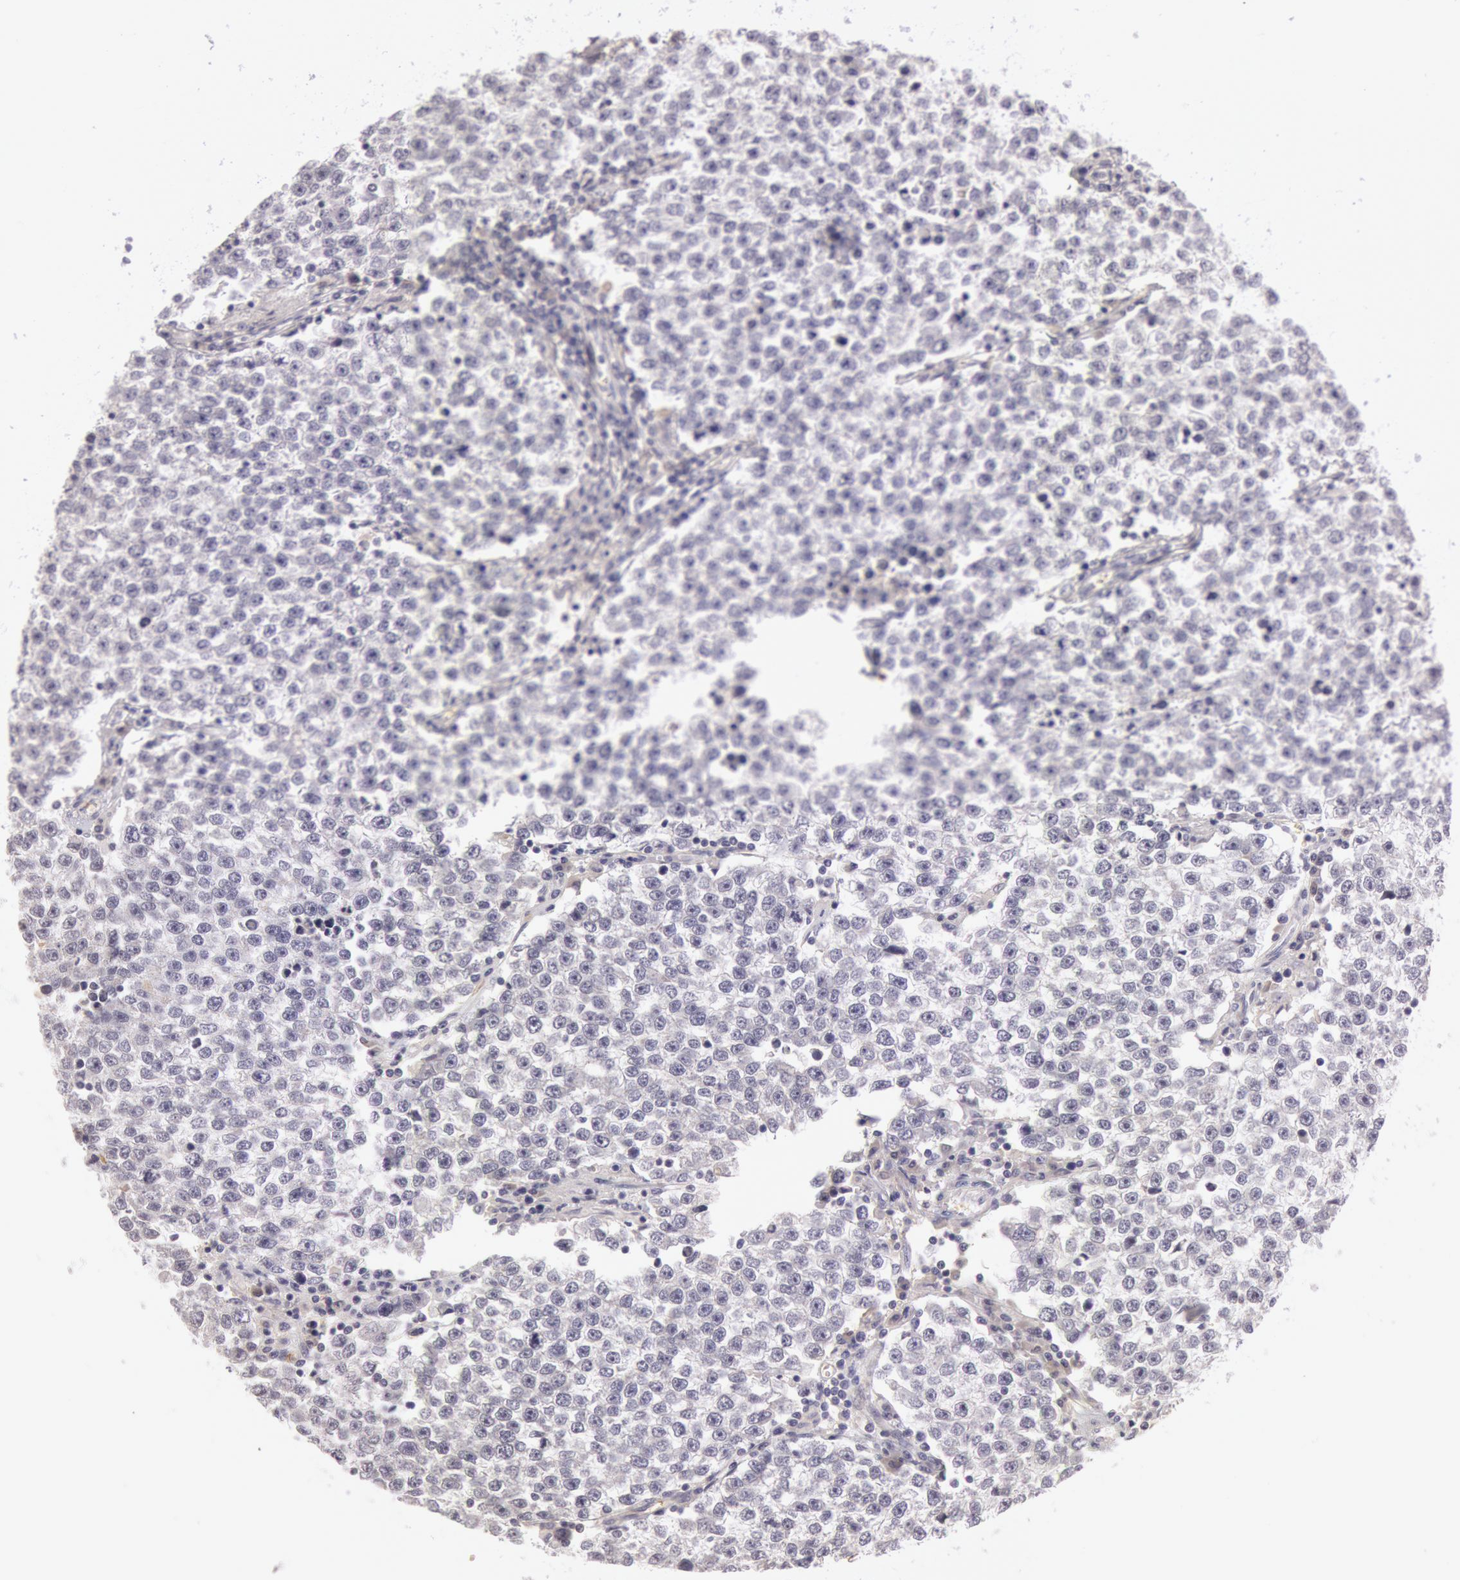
{"staining": {"intensity": "negative", "quantity": "none", "location": "none"}, "tissue": "testis cancer", "cell_type": "Tumor cells", "image_type": "cancer", "snomed": [{"axis": "morphology", "description": "Seminoma, NOS"}, {"axis": "topography", "description": "Testis"}], "caption": "Immunohistochemical staining of testis seminoma reveals no significant staining in tumor cells. (DAB immunohistochemistry with hematoxylin counter stain).", "gene": "C1R", "patient": {"sex": "male", "age": 36}}